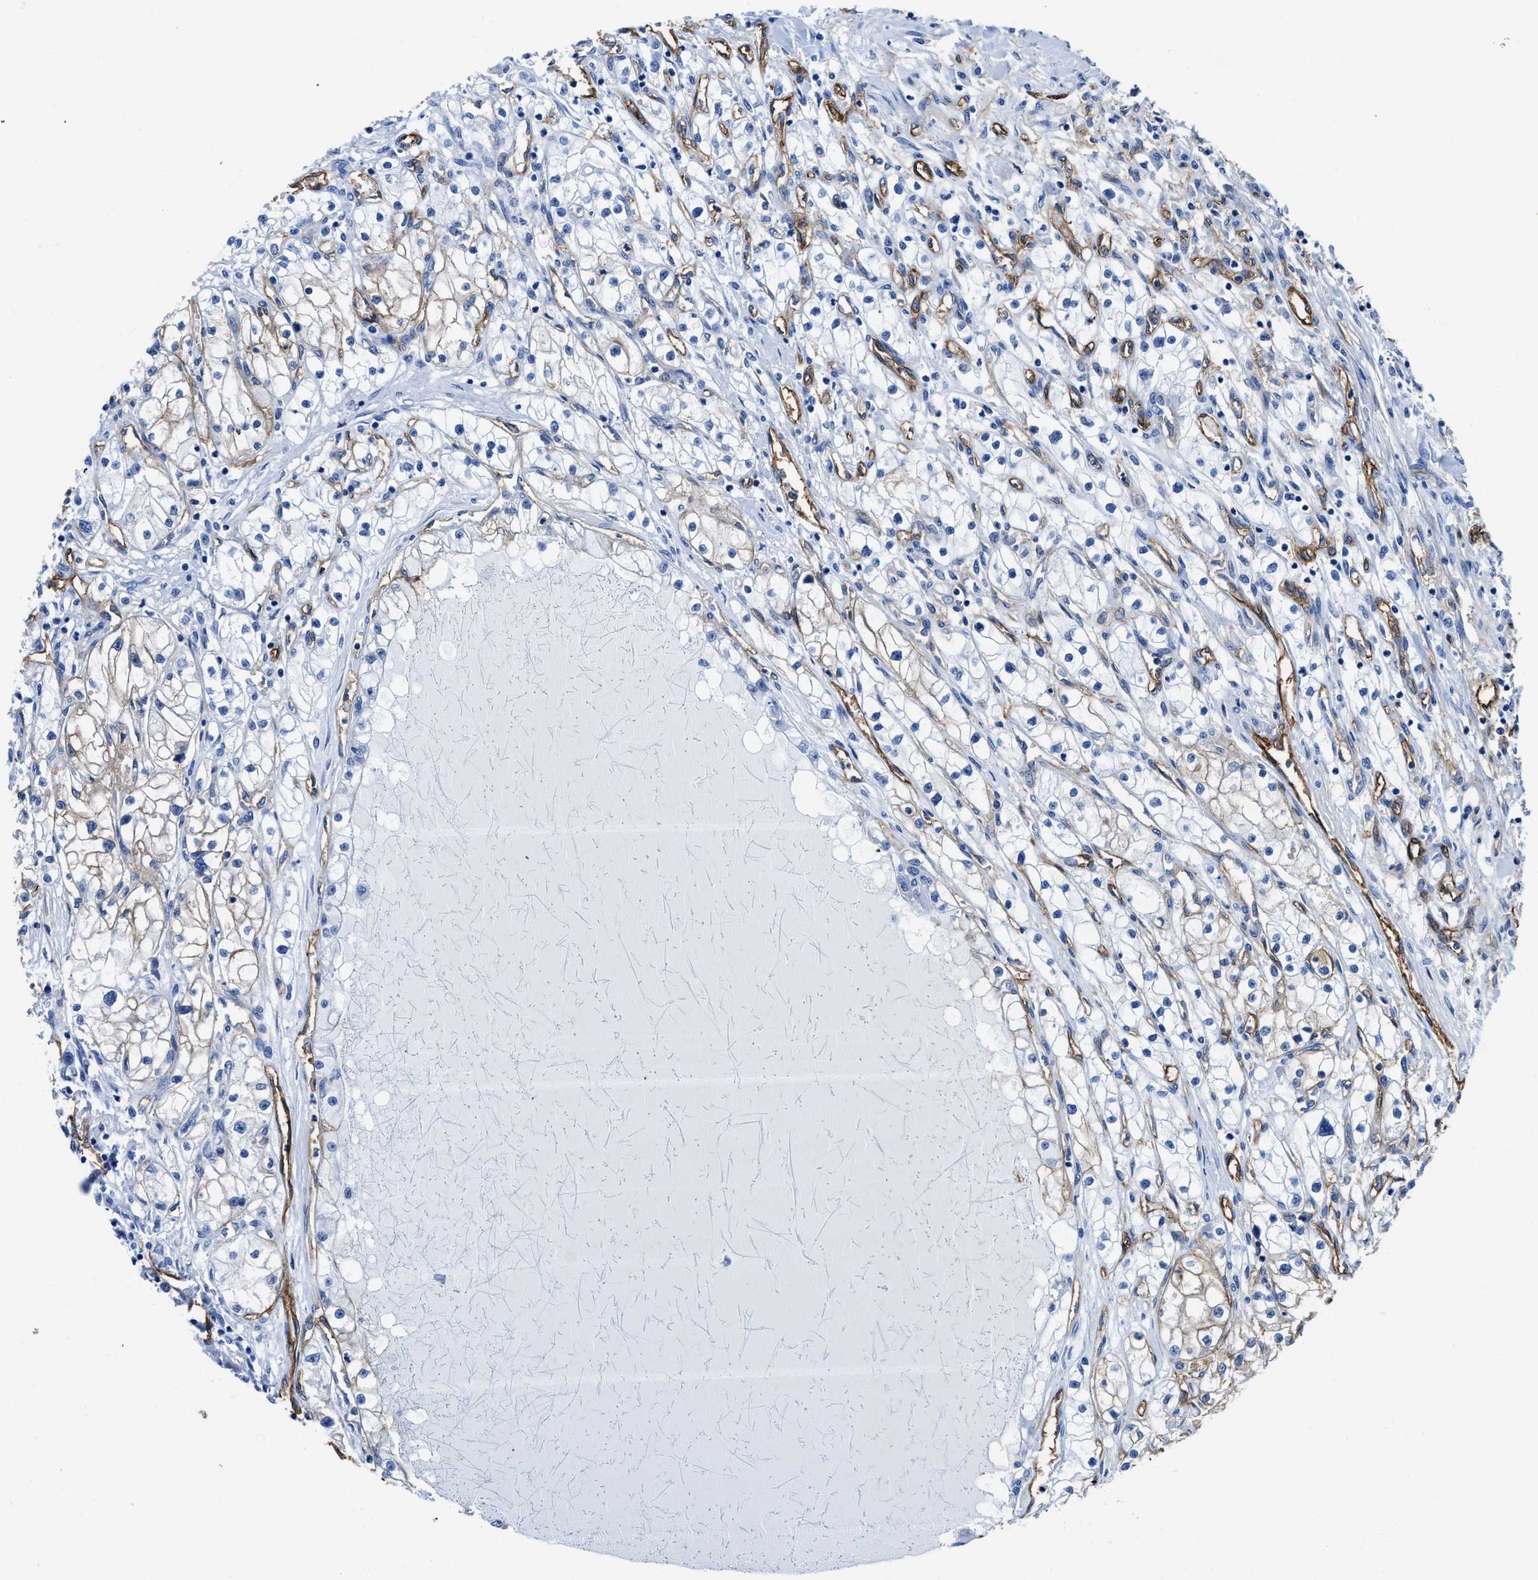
{"staining": {"intensity": "moderate", "quantity": "25%-75%", "location": "cytoplasmic/membranous"}, "tissue": "renal cancer", "cell_type": "Tumor cells", "image_type": "cancer", "snomed": [{"axis": "morphology", "description": "Adenocarcinoma, NOS"}, {"axis": "topography", "description": "Kidney"}], "caption": "Adenocarcinoma (renal) tissue demonstrates moderate cytoplasmic/membranous expression in approximately 25%-75% of tumor cells", "gene": "AQP1", "patient": {"sex": "male", "age": 68}}